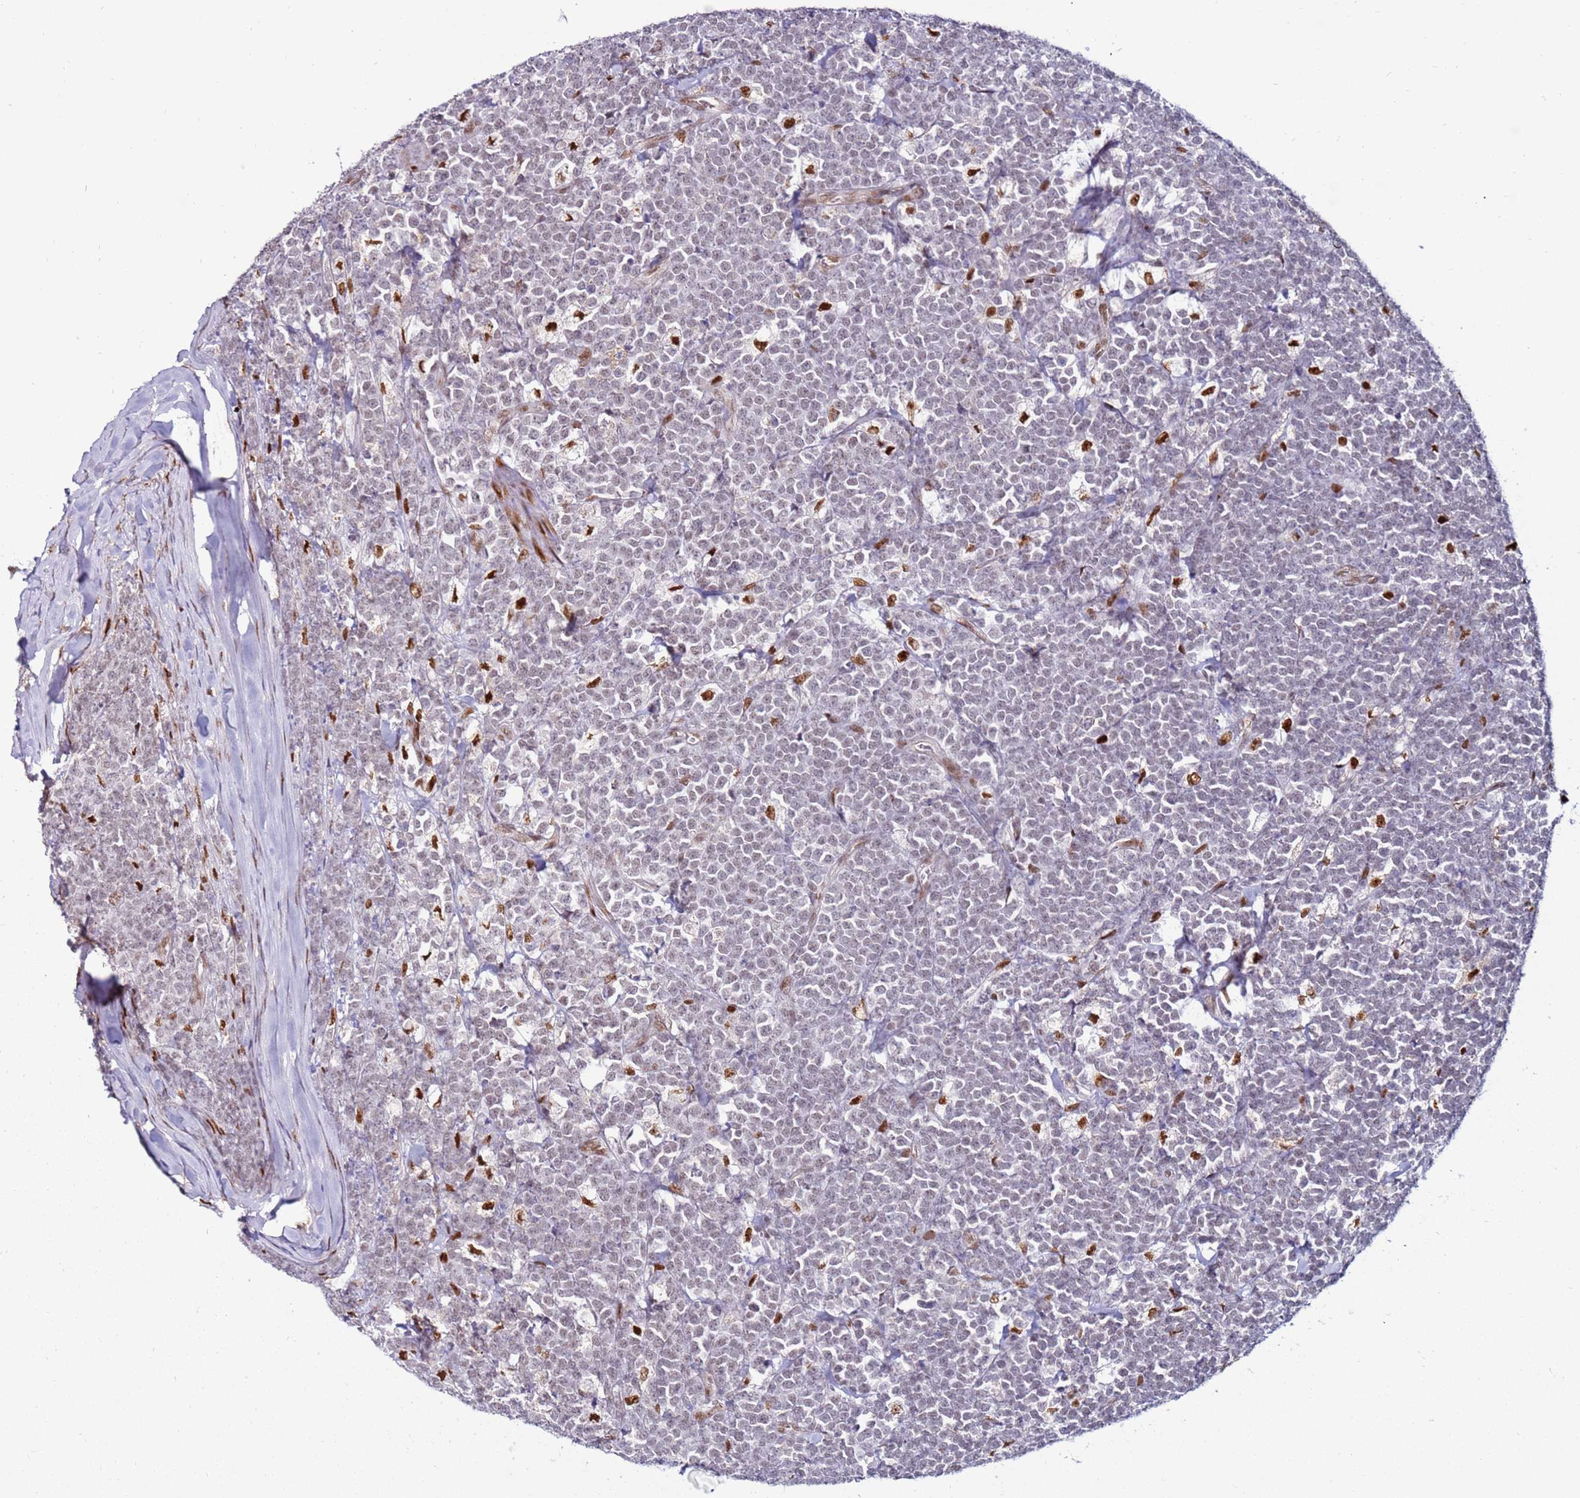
{"staining": {"intensity": "negative", "quantity": "none", "location": "none"}, "tissue": "lymphoma", "cell_type": "Tumor cells", "image_type": "cancer", "snomed": [{"axis": "morphology", "description": "Malignant lymphoma, non-Hodgkin's type, High grade"}, {"axis": "topography", "description": "Small intestine"}, {"axis": "topography", "description": "Colon"}], "caption": "An IHC image of high-grade malignant lymphoma, non-Hodgkin's type is shown. There is no staining in tumor cells of high-grade malignant lymphoma, non-Hodgkin's type.", "gene": "KPNA4", "patient": {"sex": "male", "age": 8}}